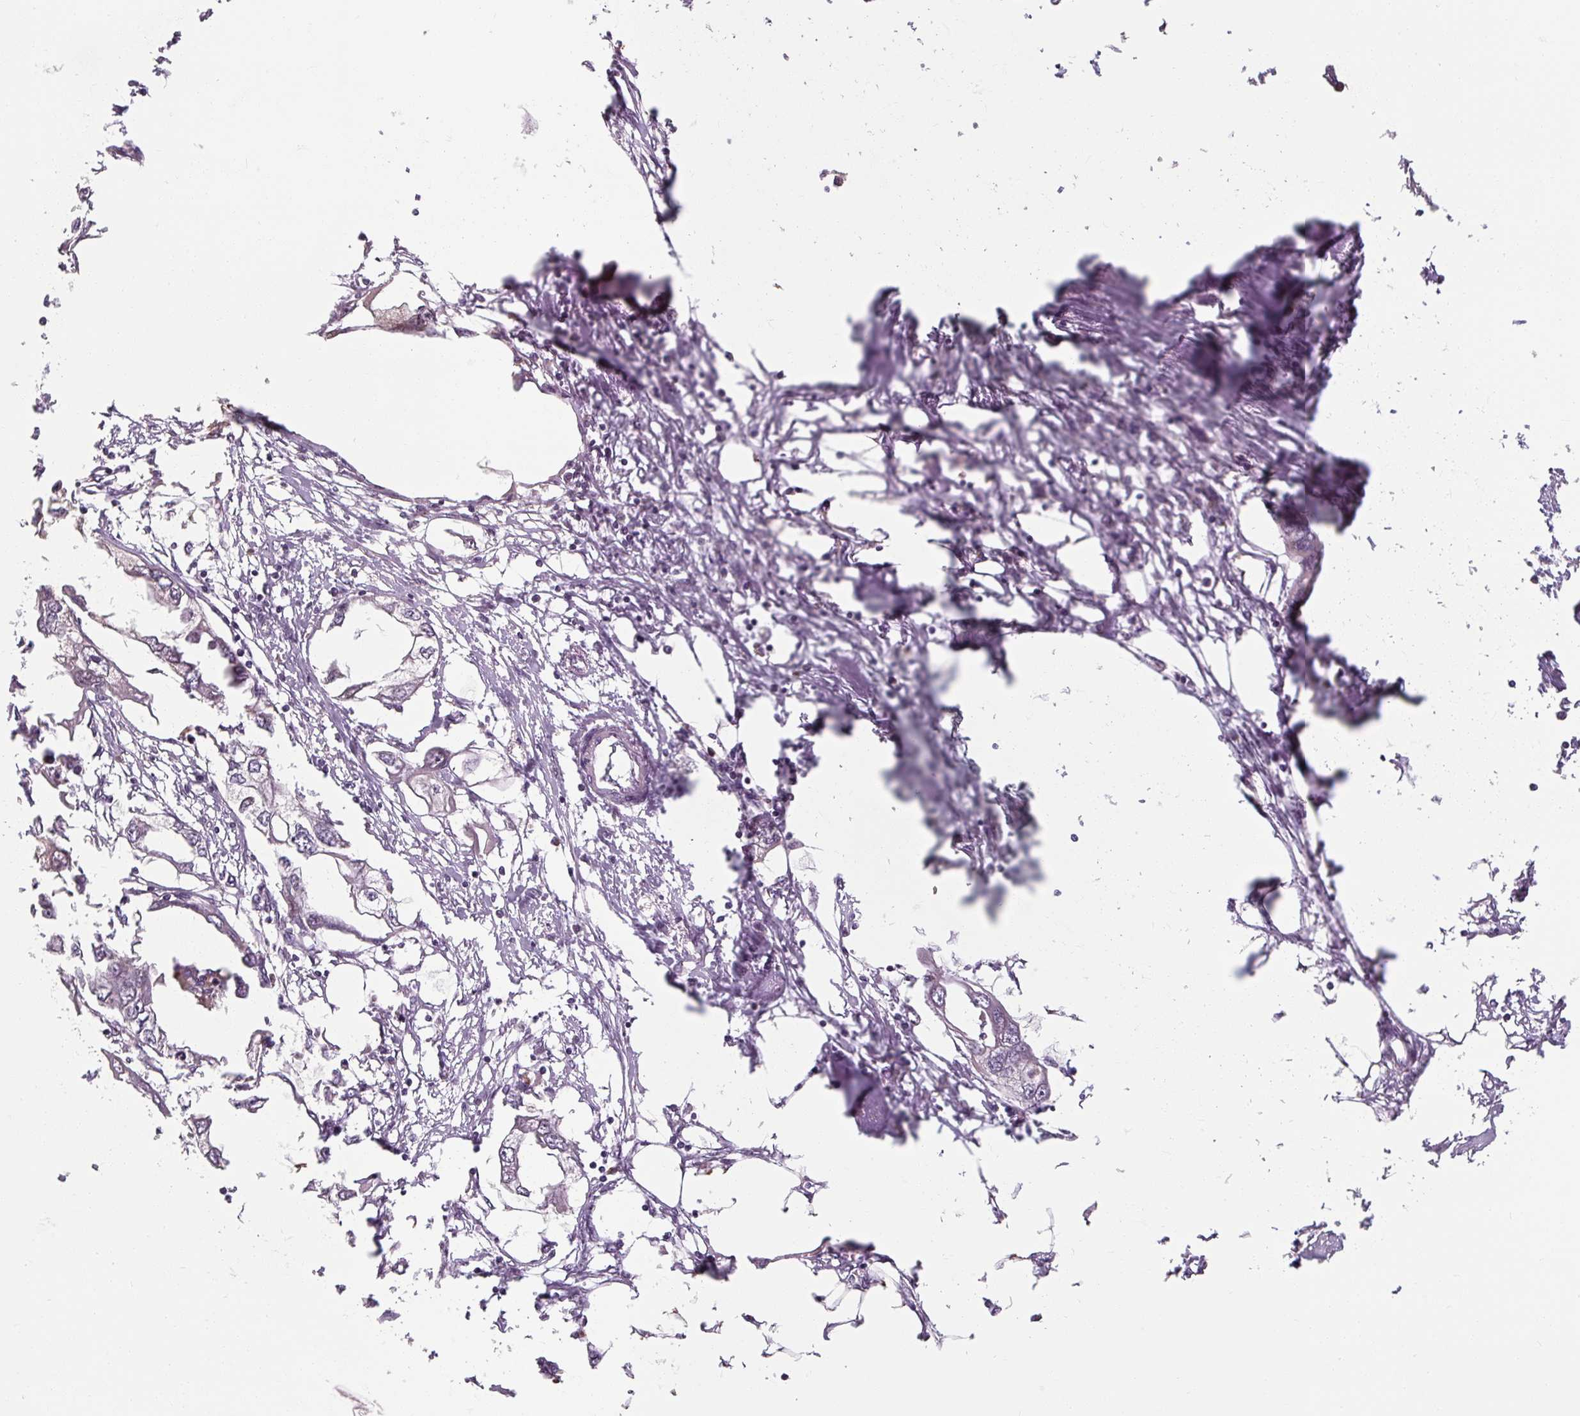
{"staining": {"intensity": "negative", "quantity": "none", "location": "none"}, "tissue": "endometrial cancer", "cell_type": "Tumor cells", "image_type": "cancer", "snomed": [{"axis": "morphology", "description": "Adenocarcinoma, NOS"}, {"axis": "morphology", "description": "Adenocarcinoma, metastatic, NOS"}, {"axis": "topography", "description": "Adipose tissue"}, {"axis": "topography", "description": "Endometrium"}], "caption": "The immunohistochemistry (IHC) histopathology image has no significant positivity in tumor cells of endometrial adenocarcinoma tissue.", "gene": "TSEN54", "patient": {"sex": "female", "age": 67}}